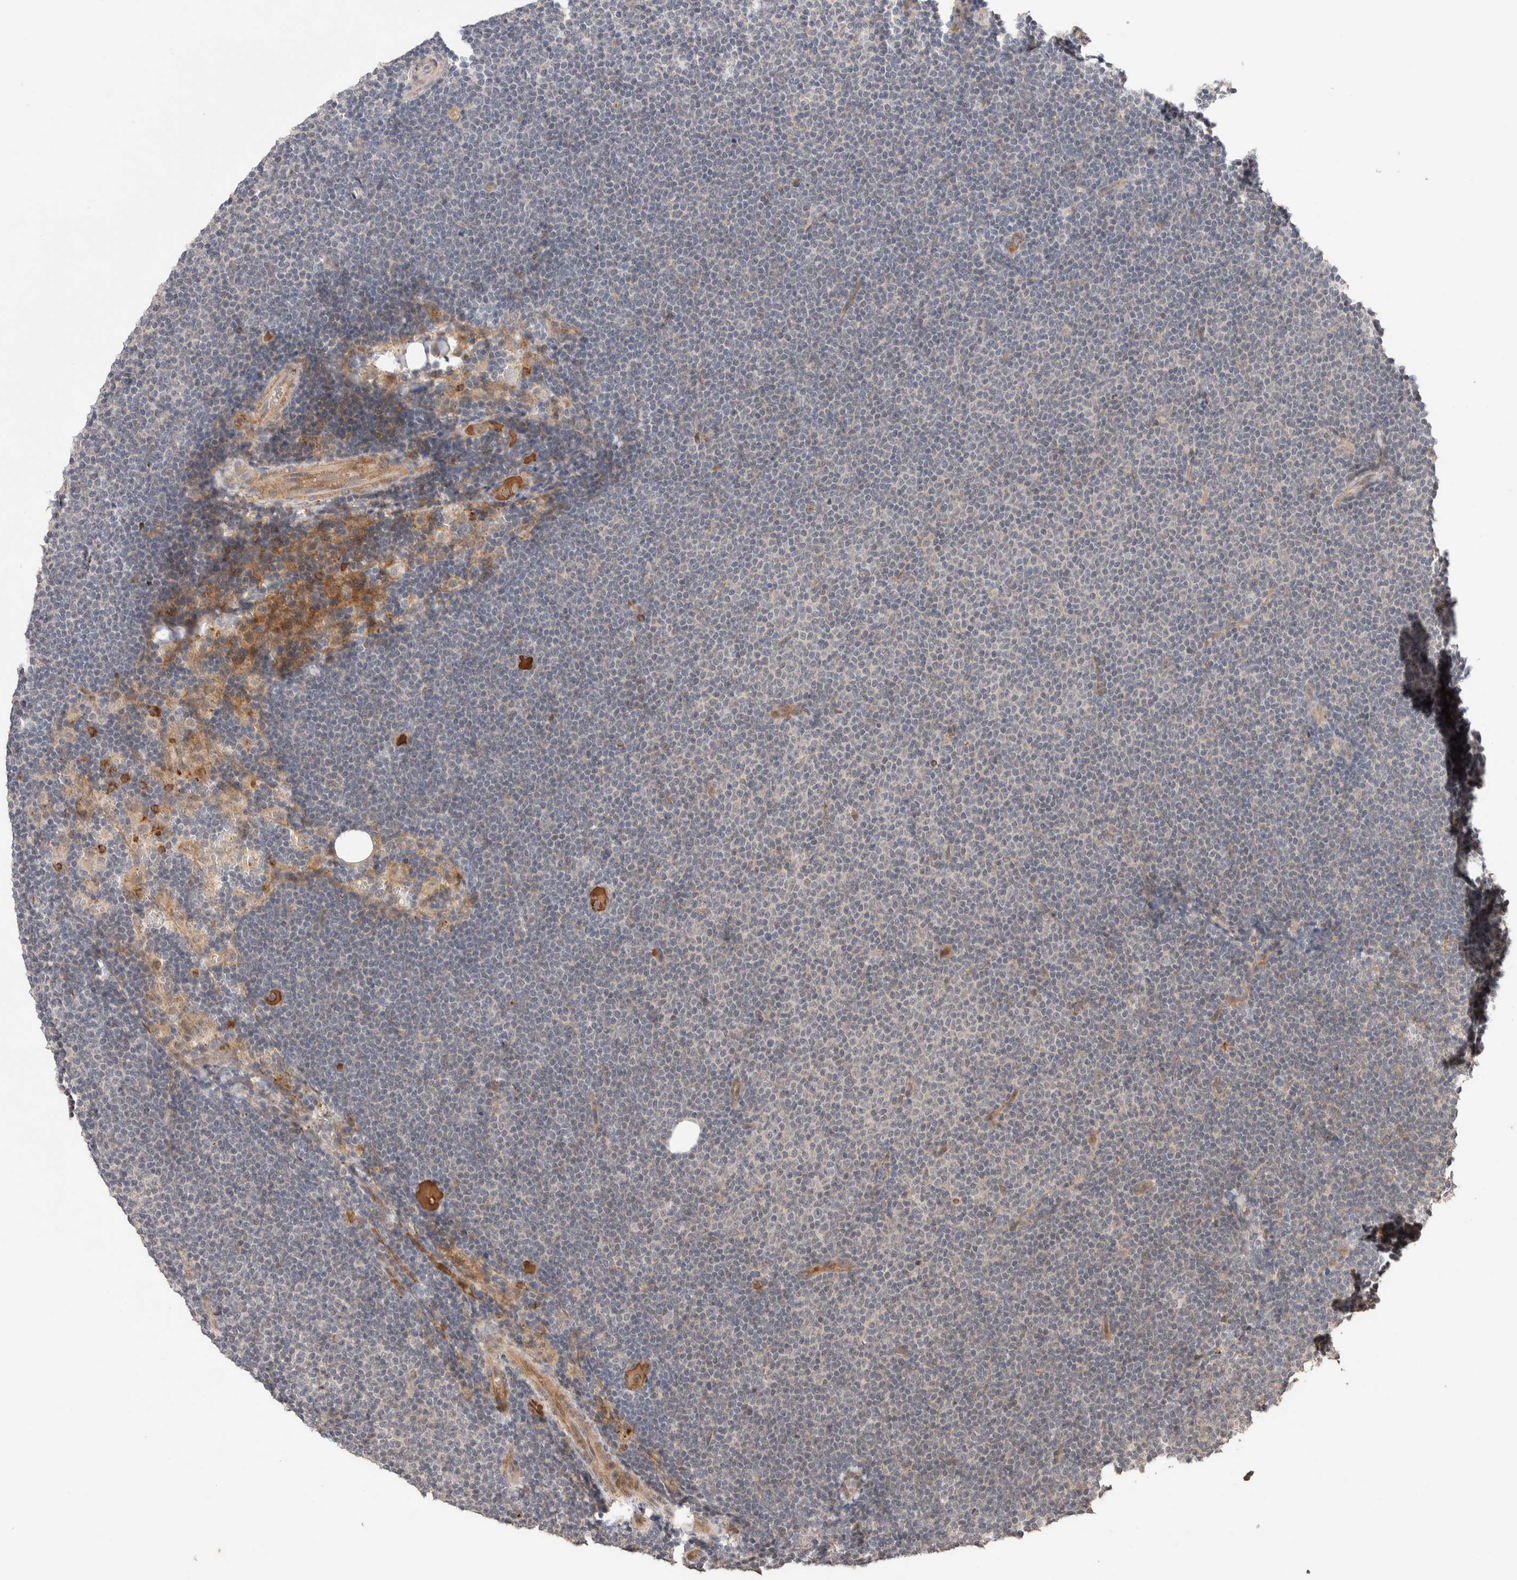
{"staining": {"intensity": "negative", "quantity": "none", "location": "none"}, "tissue": "lymphoma", "cell_type": "Tumor cells", "image_type": "cancer", "snomed": [{"axis": "morphology", "description": "Malignant lymphoma, non-Hodgkin's type, Low grade"}, {"axis": "topography", "description": "Lymph node"}], "caption": "DAB (3,3'-diaminobenzidine) immunohistochemical staining of low-grade malignant lymphoma, non-Hodgkin's type demonstrates no significant positivity in tumor cells. (Stains: DAB (3,3'-diaminobenzidine) immunohistochemistry with hematoxylin counter stain, Microscopy: brightfield microscopy at high magnification).", "gene": "CASK", "patient": {"sex": "female", "age": 53}}